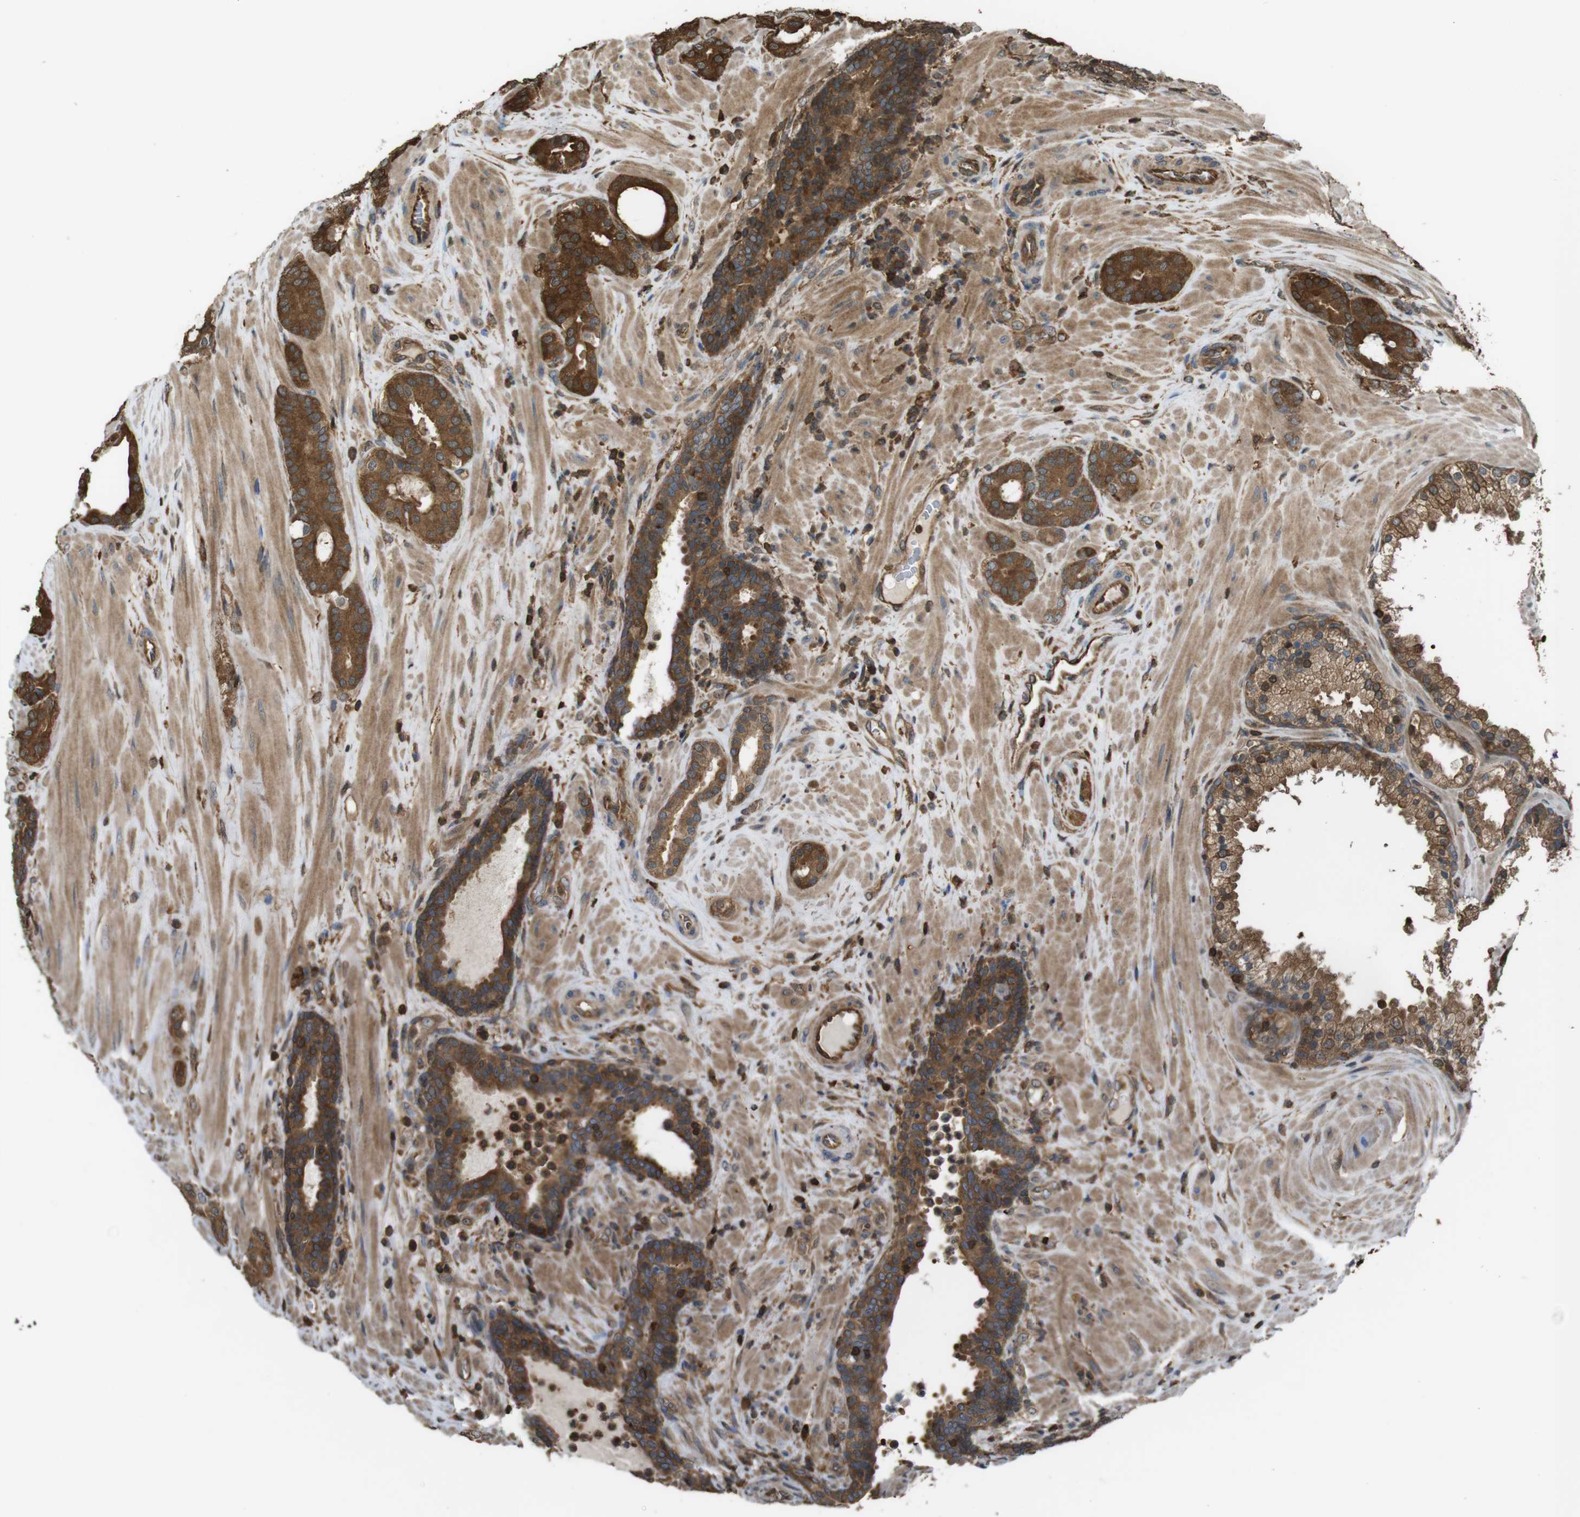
{"staining": {"intensity": "strong", "quantity": ">75%", "location": "cytoplasmic/membranous"}, "tissue": "prostate cancer", "cell_type": "Tumor cells", "image_type": "cancer", "snomed": [{"axis": "morphology", "description": "Adenocarcinoma, Low grade"}, {"axis": "topography", "description": "Prostate"}], "caption": "The photomicrograph demonstrates staining of prostate adenocarcinoma (low-grade), revealing strong cytoplasmic/membranous protein staining (brown color) within tumor cells.", "gene": "ARHGDIA", "patient": {"sex": "male", "age": 63}}